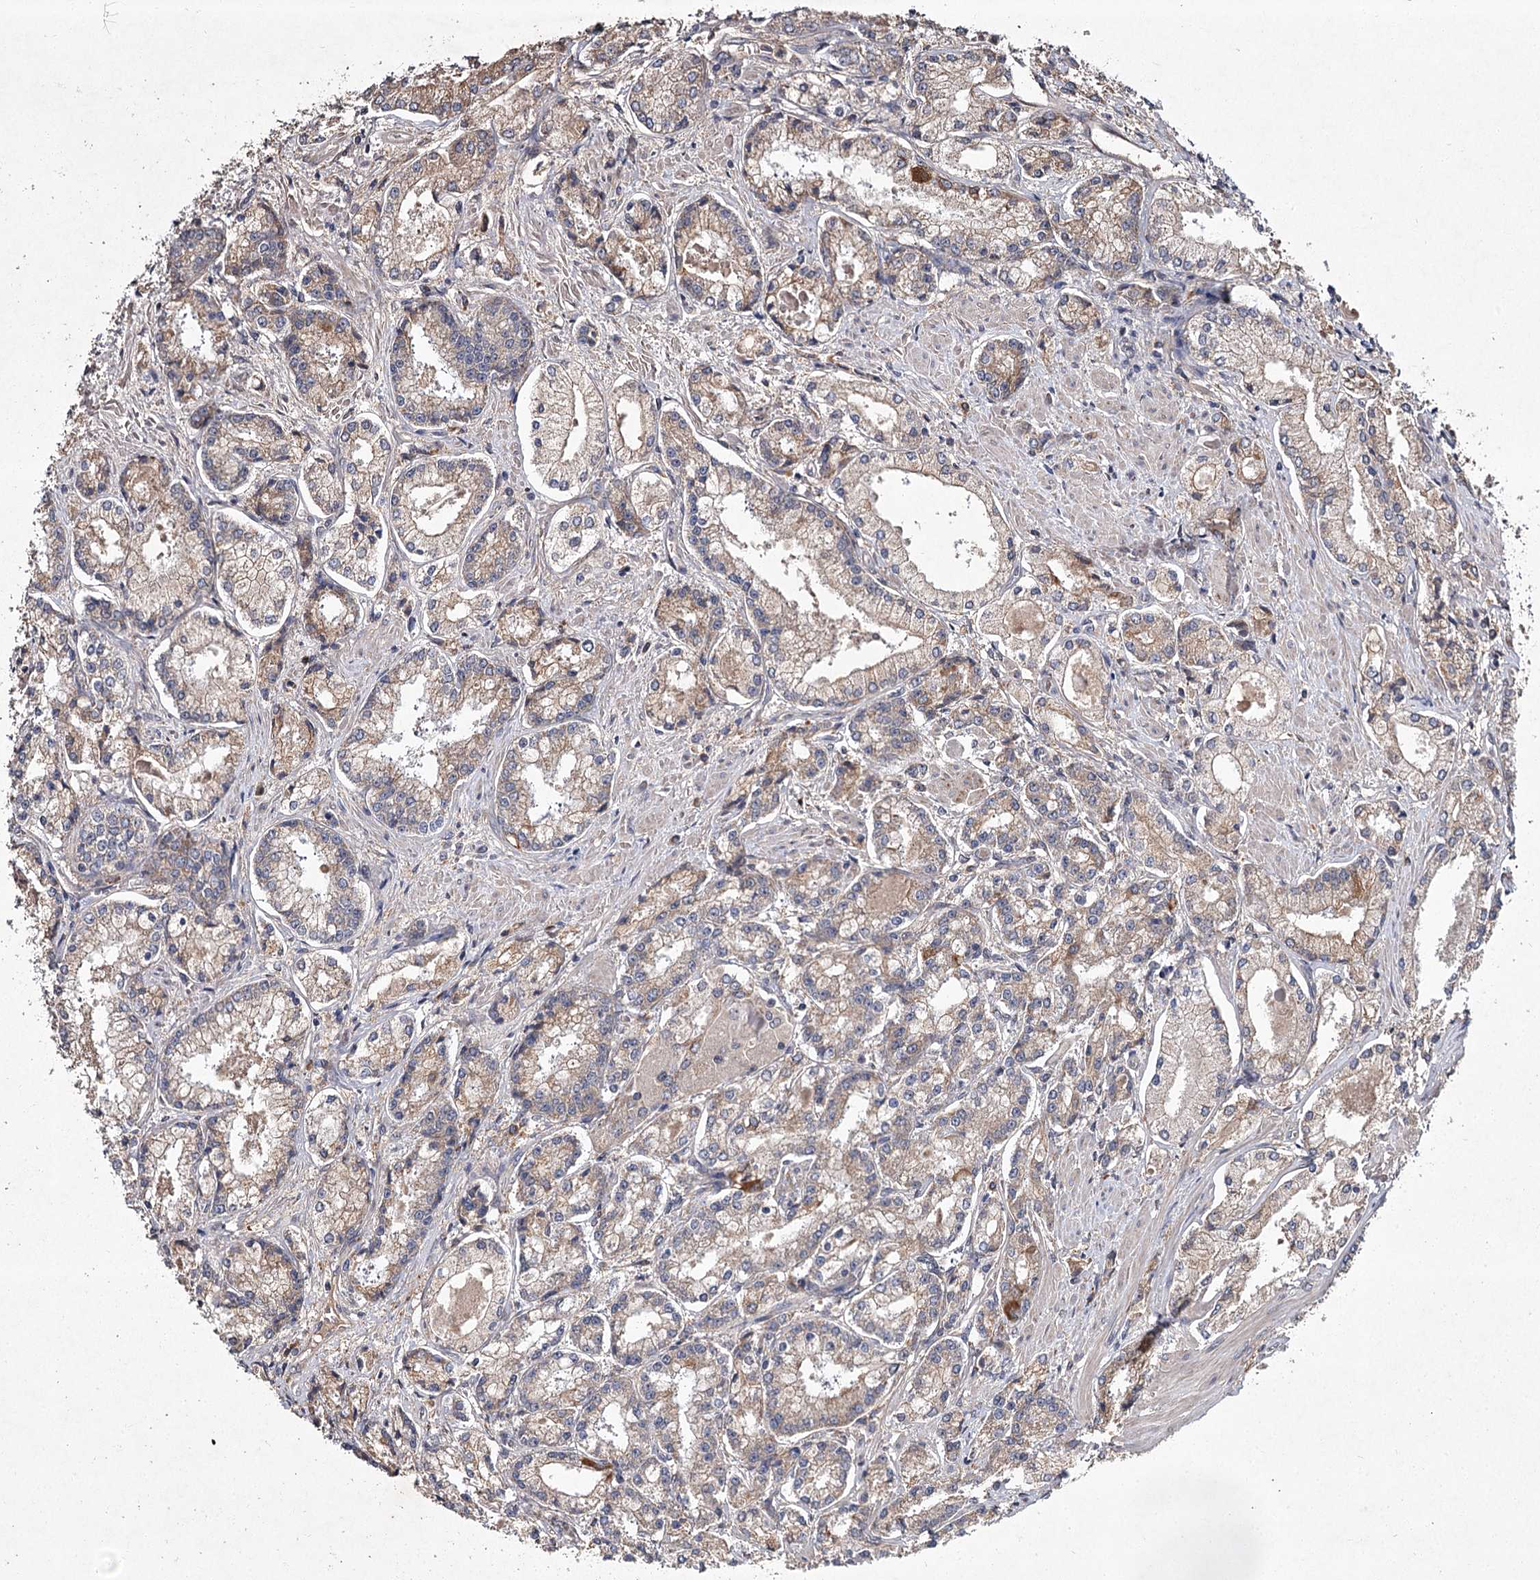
{"staining": {"intensity": "moderate", "quantity": "25%-75%", "location": "cytoplasmic/membranous"}, "tissue": "prostate cancer", "cell_type": "Tumor cells", "image_type": "cancer", "snomed": [{"axis": "morphology", "description": "Adenocarcinoma, Low grade"}, {"axis": "topography", "description": "Prostate"}], "caption": "Protein analysis of prostate cancer tissue demonstrates moderate cytoplasmic/membranous positivity in about 25%-75% of tumor cells.", "gene": "MFN1", "patient": {"sex": "male", "age": 74}}